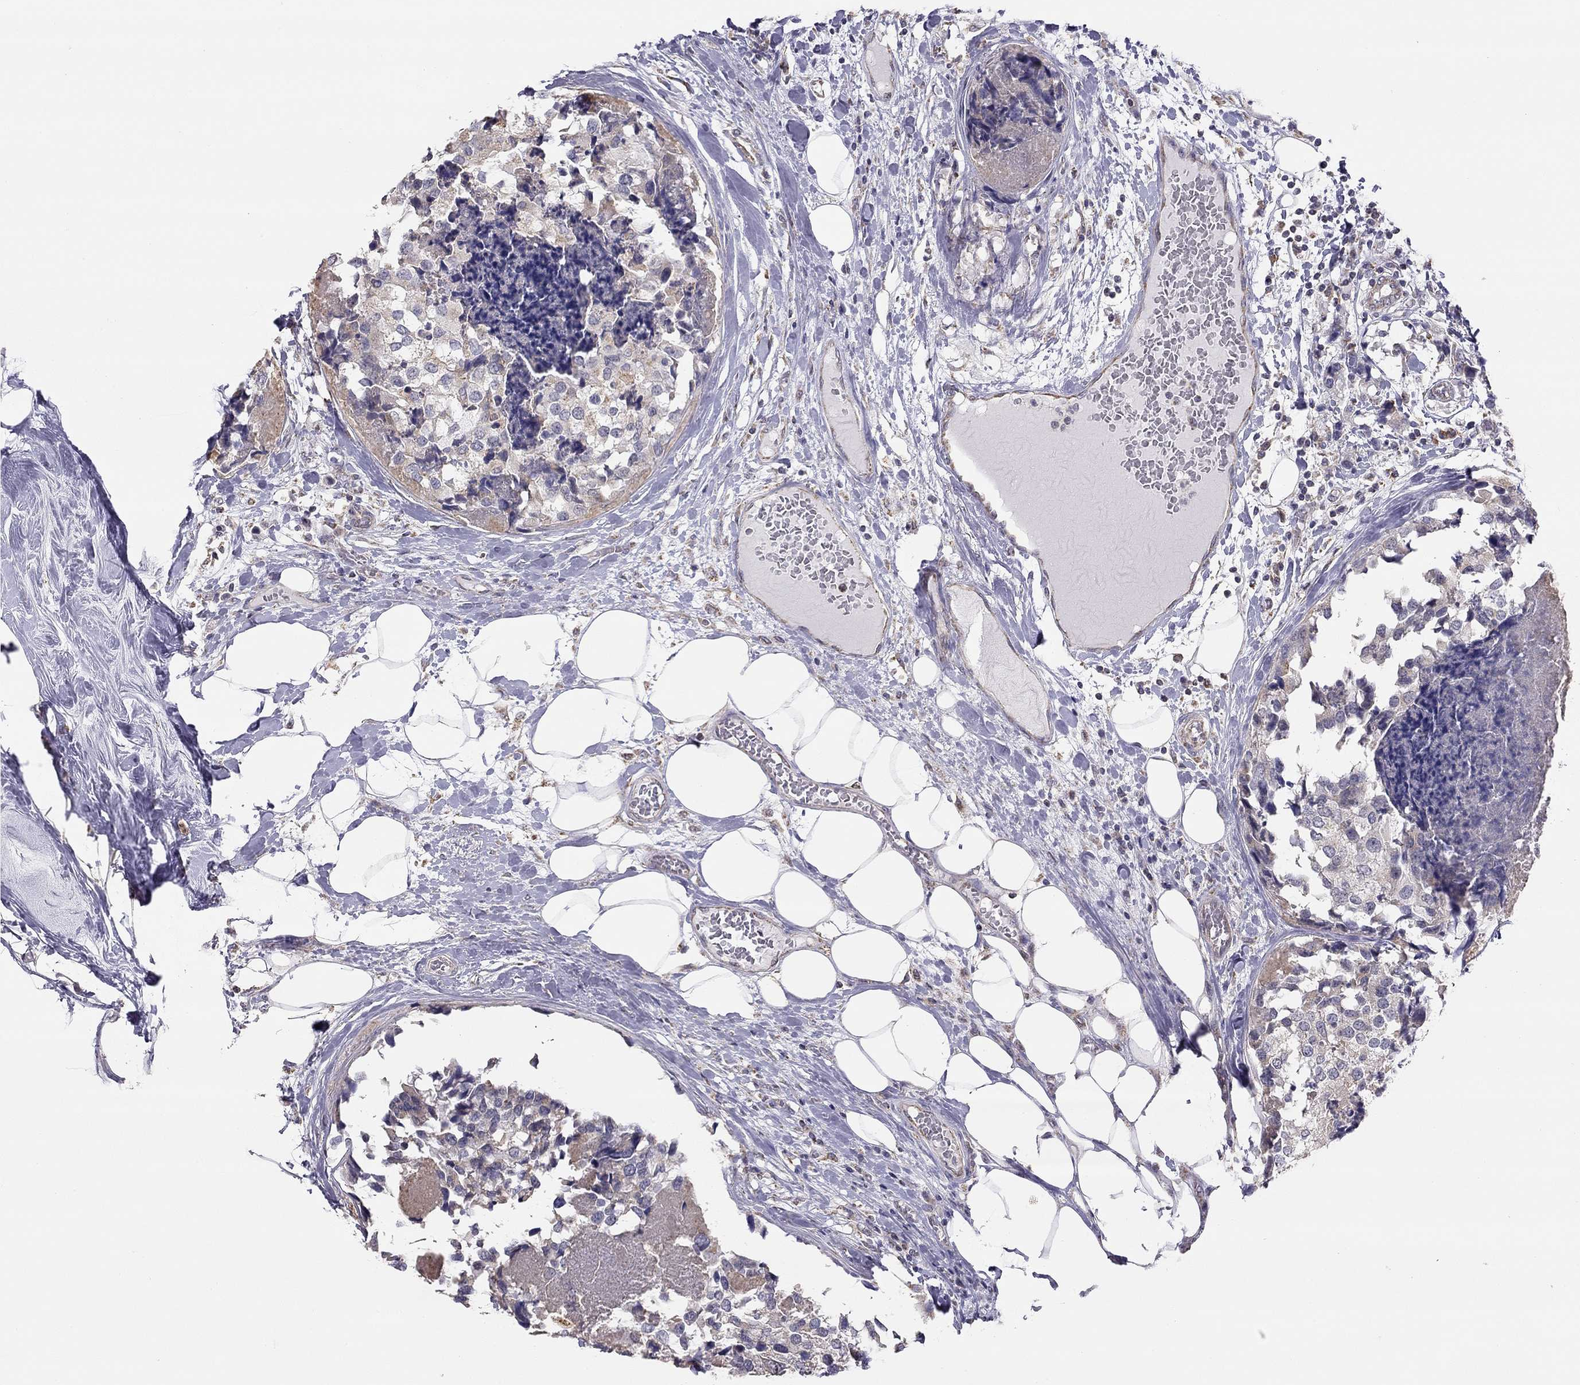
{"staining": {"intensity": "weak", "quantity": "25%-75%", "location": "cytoplasmic/membranous"}, "tissue": "breast cancer", "cell_type": "Tumor cells", "image_type": "cancer", "snomed": [{"axis": "morphology", "description": "Lobular carcinoma"}, {"axis": "topography", "description": "Breast"}], "caption": "Protein staining by IHC reveals weak cytoplasmic/membranous expression in about 25%-75% of tumor cells in lobular carcinoma (breast).", "gene": "LRIT3", "patient": {"sex": "female", "age": 59}}